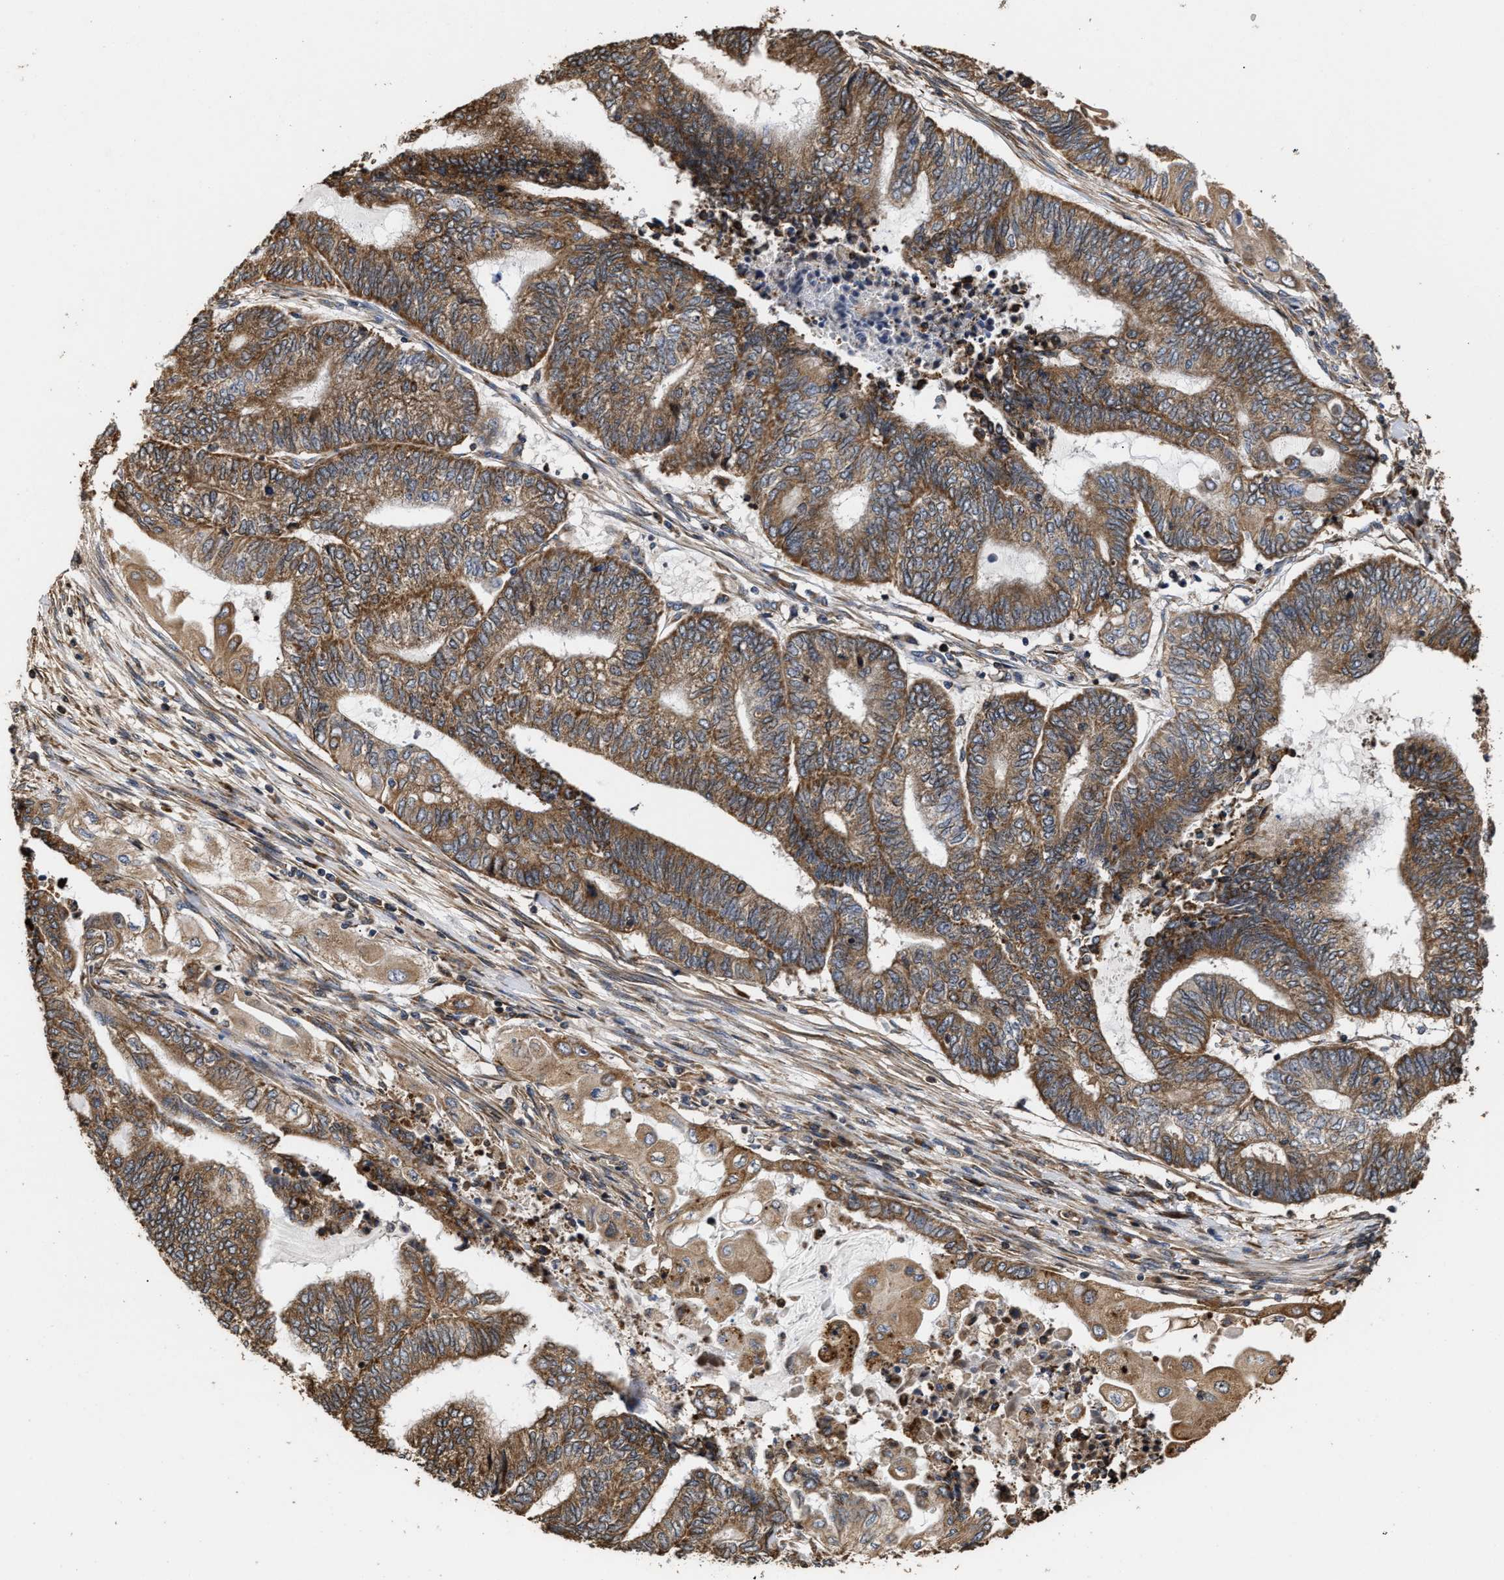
{"staining": {"intensity": "moderate", "quantity": ">75%", "location": "cytoplasmic/membranous"}, "tissue": "endometrial cancer", "cell_type": "Tumor cells", "image_type": "cancer", "snomed": [{"axis": "morphology", "description": "Adenocarcinoma, NOS"}, {"axis": "topography", "description": "Uterus"}, {"axis": "topography", "description": "Endometrium"}], "caption": "There is medium levels of moderate cytoplasmic/membranous positivity in tumor cells of endometrial cancer, as demonstrated by immunohistochemical staining (brown color).", "gene": "GOSR1", "patient": {"sex": "female", "age": 70}}